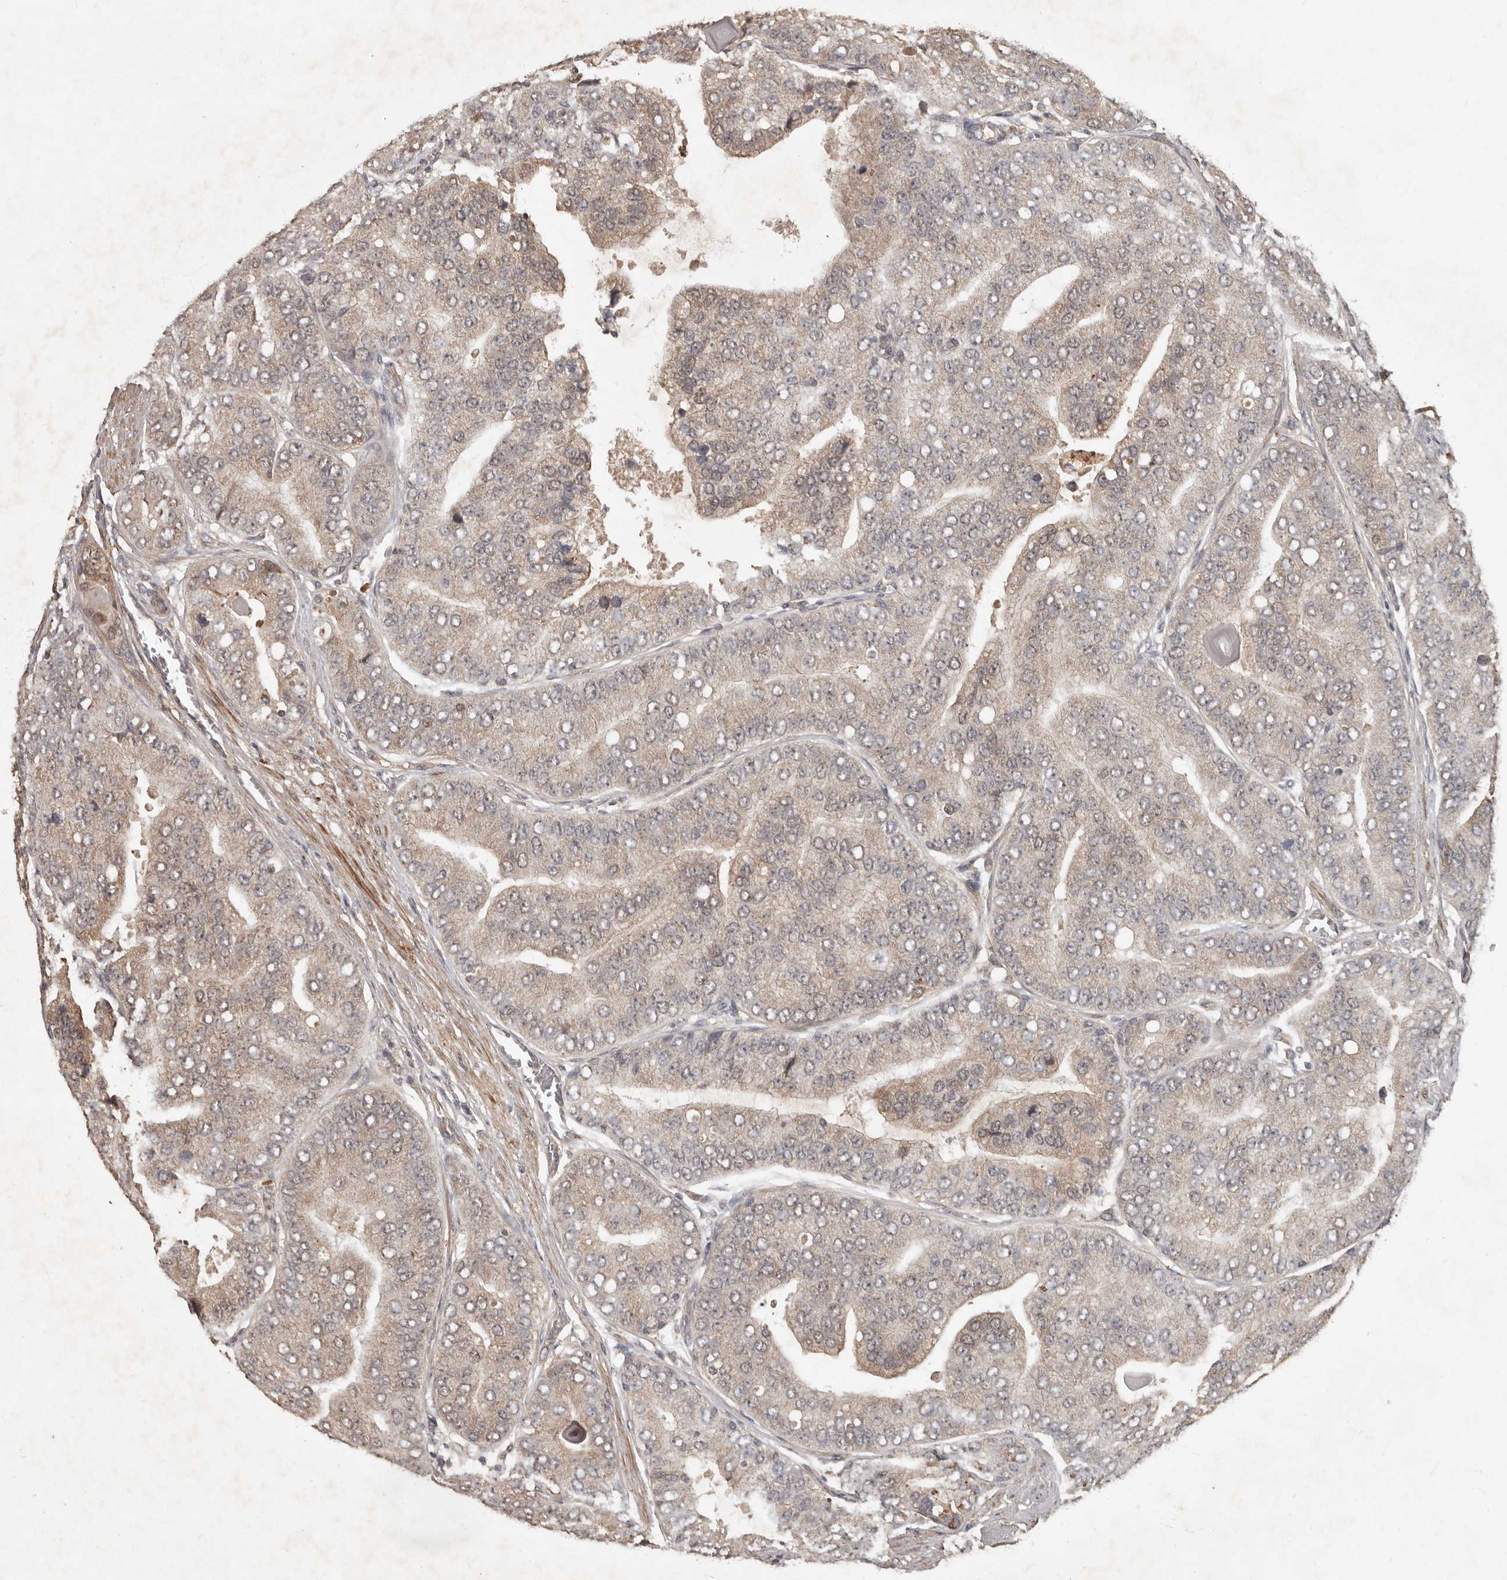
{"staining": {"intensity": "weak", "quantity": "25%-75%", "location": "cytoplasmic/membranous"}, "tissue": "prostate cancer", "cell_type": "Tumor cells", "image_type": "cancer", "snomed": [{"axis": "morphology", "description": "Adenocarcinoma, High grade"}, {"axis": "topography", "description": "Prostate"}], "caption": "DAB (3,3'-diaminobenzidine) immunohistochemical staining of human prostate cancer displays weak cytoplasmic/membranous protein staining in approximately 25%-75% of tumor cells.", "gene": "KIF26B", "patient": {"sex": "male", "age": 70}}